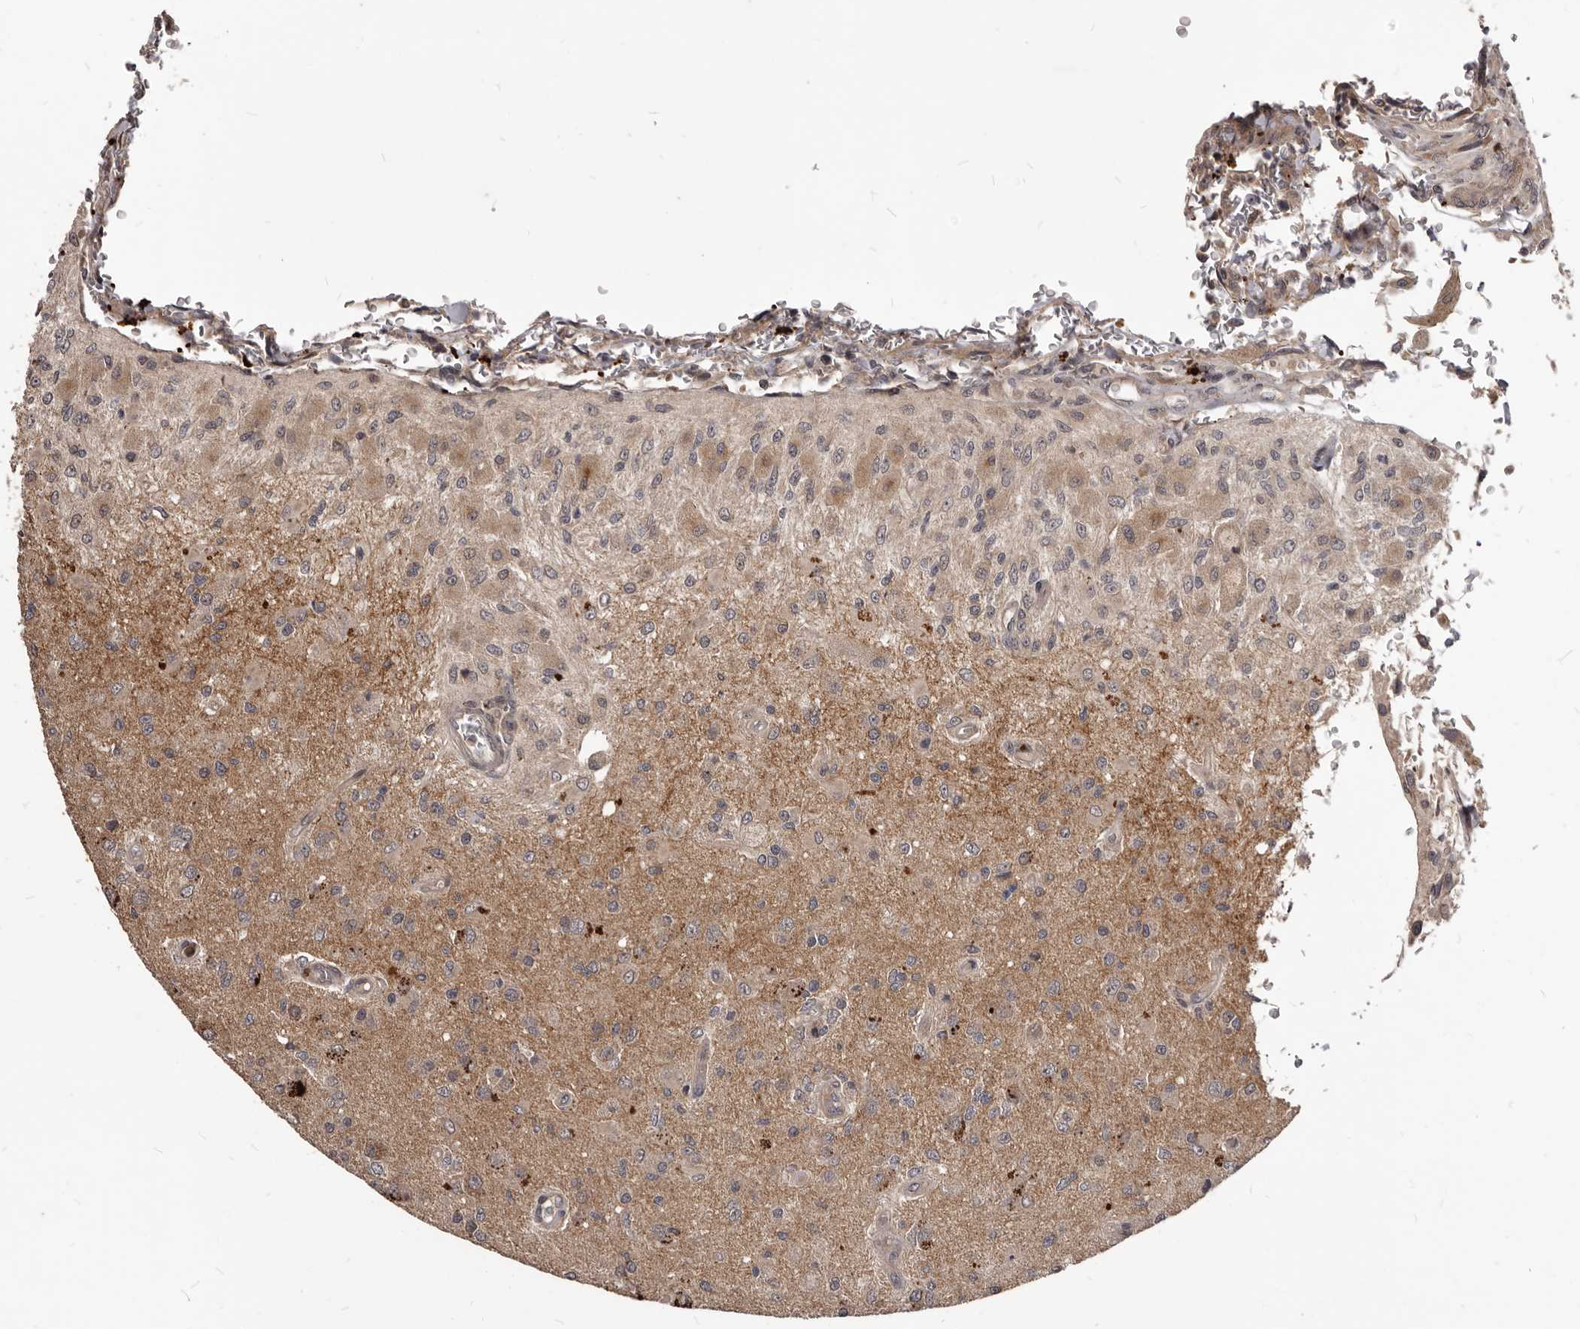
{"staining": {"intensity": "weak", "quantity": "25%-75%", "location": "cytoplasmic/membranous"}, "tissue": "glioma", "cell_type": "Tumor cells", "image_type": "cancer", "snomed": [{"axis": "morphology", "description": "Normal tissue, NOS"}, {"axis": "morphology", "description": "Glioma, malignant, High grade"}, {"axis": "topography", "description": "Cerebral cortex"}], "caption": "There is low levels of weak cytoplasmic/membranous staining in tumor cells of glioma, as demonstrated by immunohistochemical staining (brown color).", "gene": "GABPB2", "patient": {"sex": "male", "age": 77}}